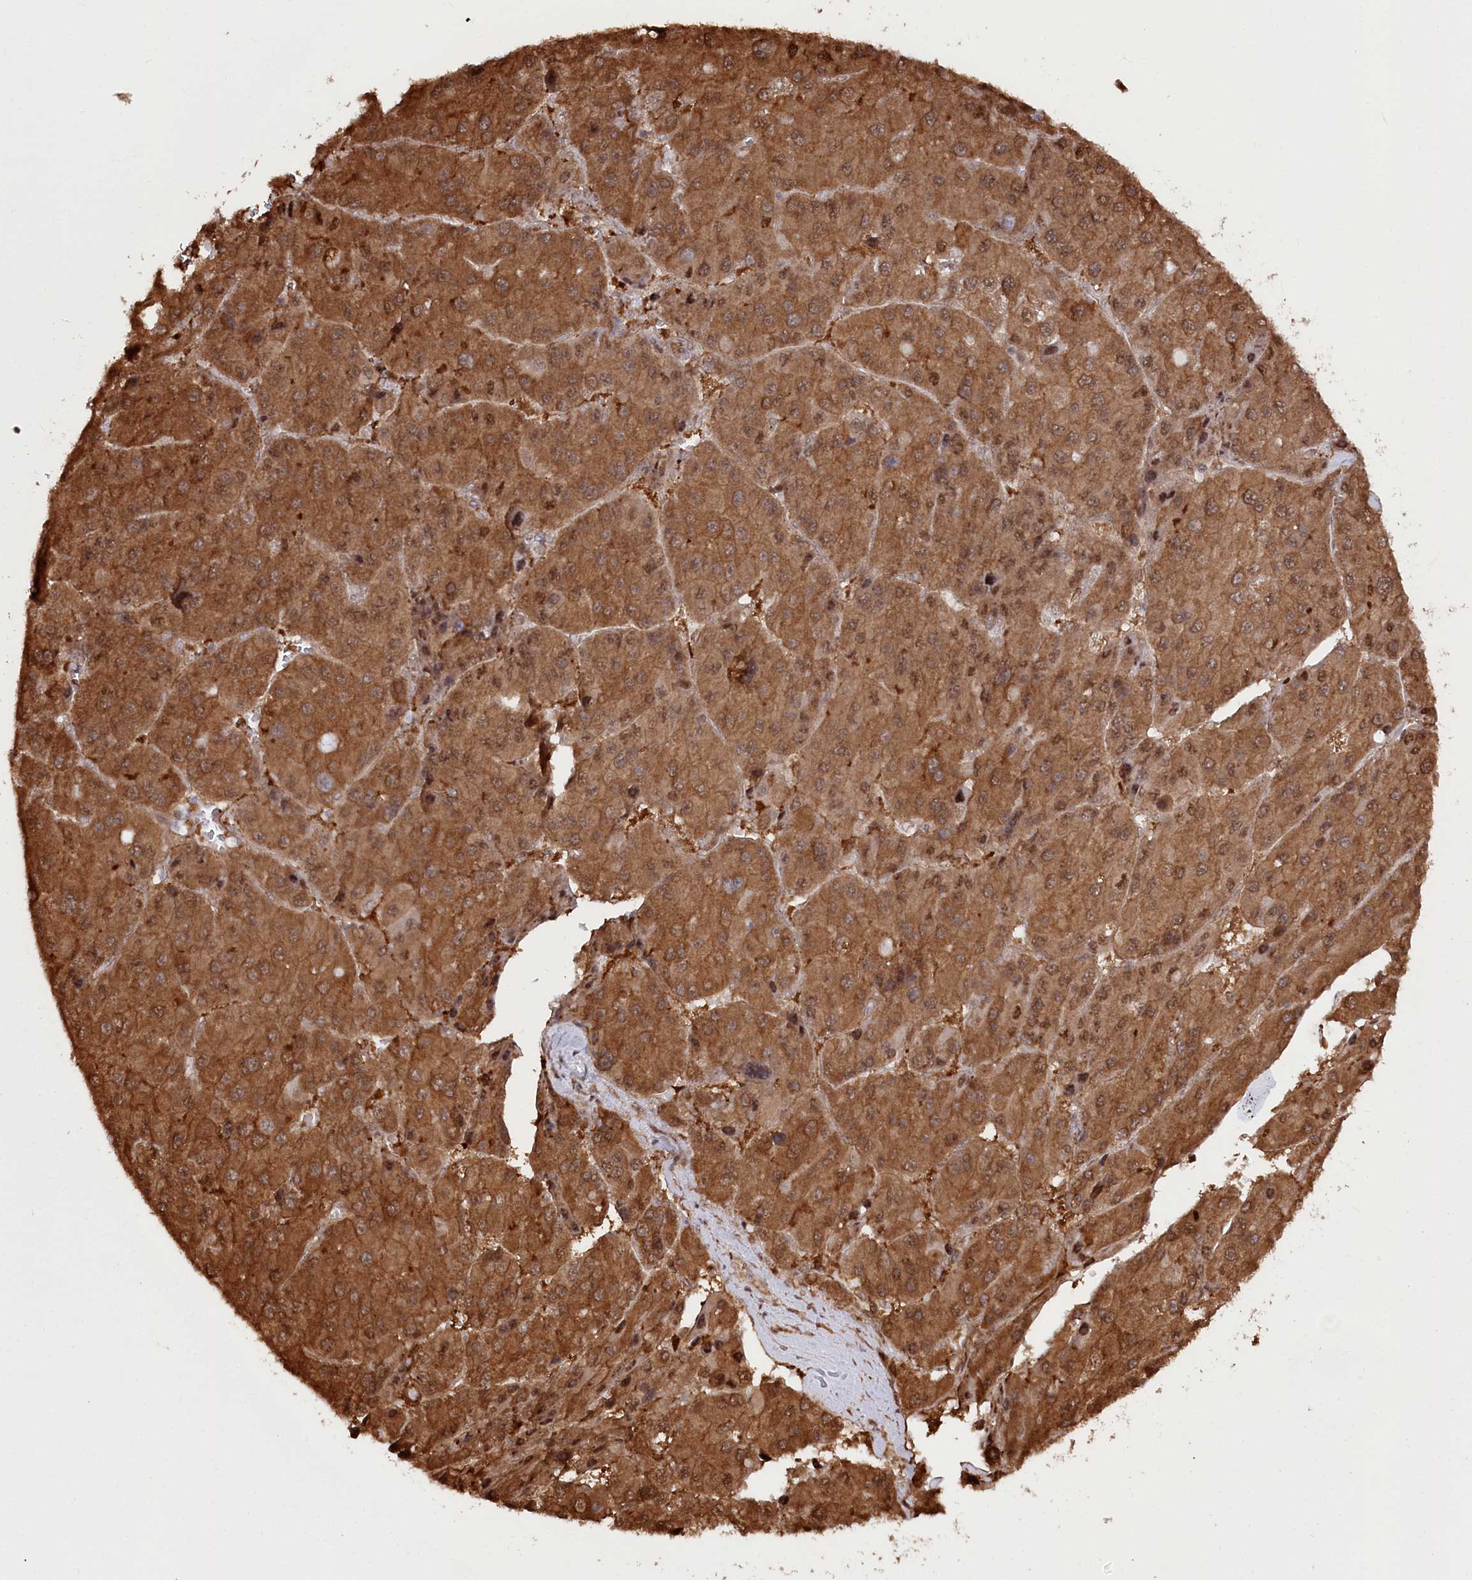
{"staining": {"intensity": "moderate", "quantity": ">75%", "location": "cytoplasmic/membranous,nuclear"}, "tissue": "liver cancer", "cell_type": "Tumor cells", "image_type": "cancer", "snomed": [{"axis": "morphology", "description": "Carcinoma, Hepatocellular, NOS"}, {"axis": "topography", "description": "Liver"}], "caption": "A brown stain shows moderate cytoplasmic/membranous and nuclear expression of a protein in human liver cancer tumor cells. The protein is shown in brown color, while the nuclei are stained blue.", "gene": "PSMA1", "patient": {"sex": "female", "age": 73}}